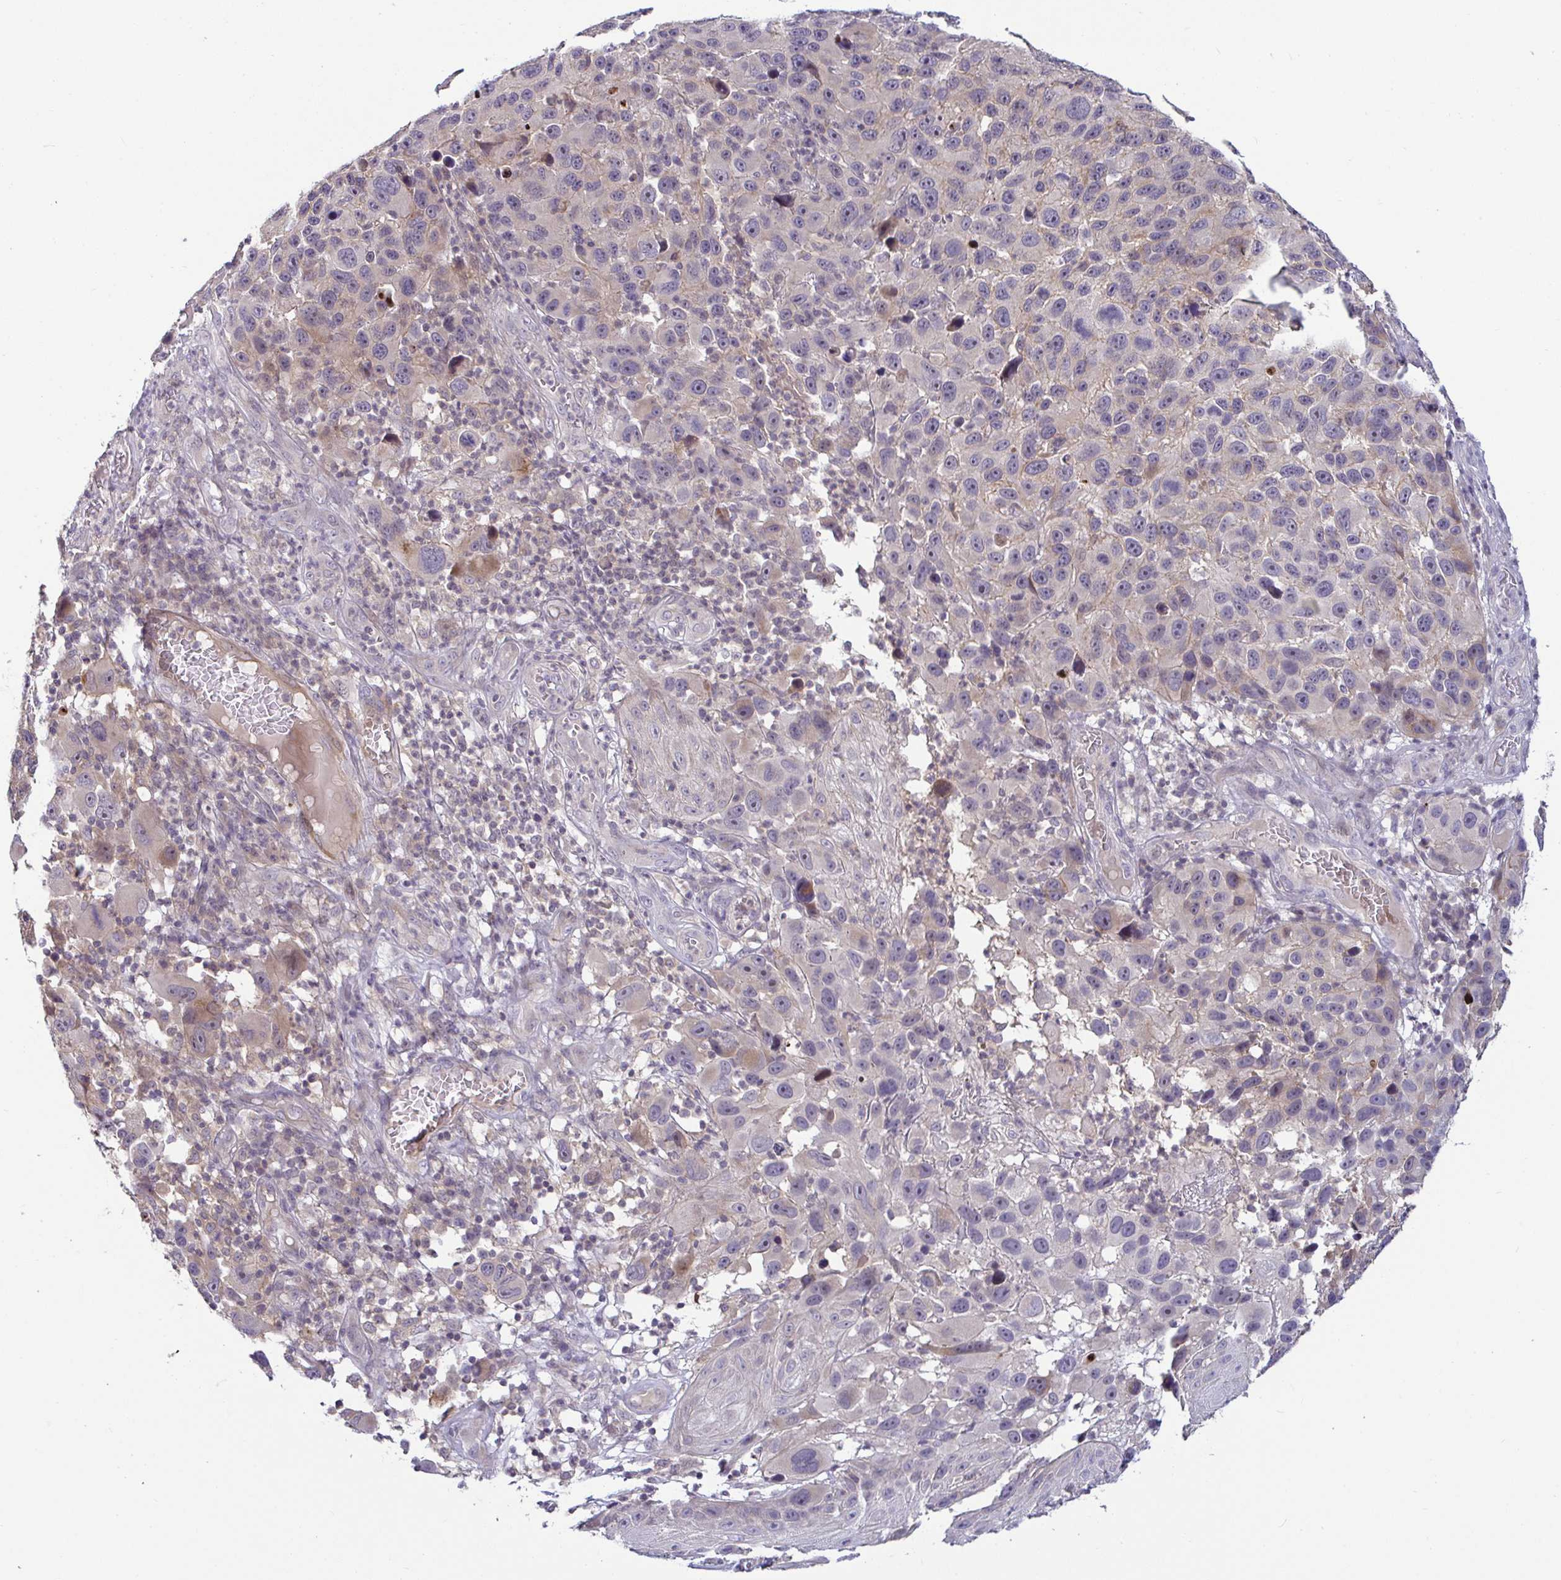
{"staining": {"intensity": "weak", "quantity": "<25%", "location": "cytoplasmic/membranous"}, "tissue": "melanoma", "cell_type": "Tumor cells", "image_type": "cancer", "snomed": [{"axis": "morphology", "description": "Malignant melanoma, NOS"}, {"axis": "topography", "description": "Skin"}], "caption": "IHC image of human melanoma stained for a protein (brown), which displays no expression in tumor cells.", "gene": "GSTM1", "patient": {"sex": "male", "age": 53}}